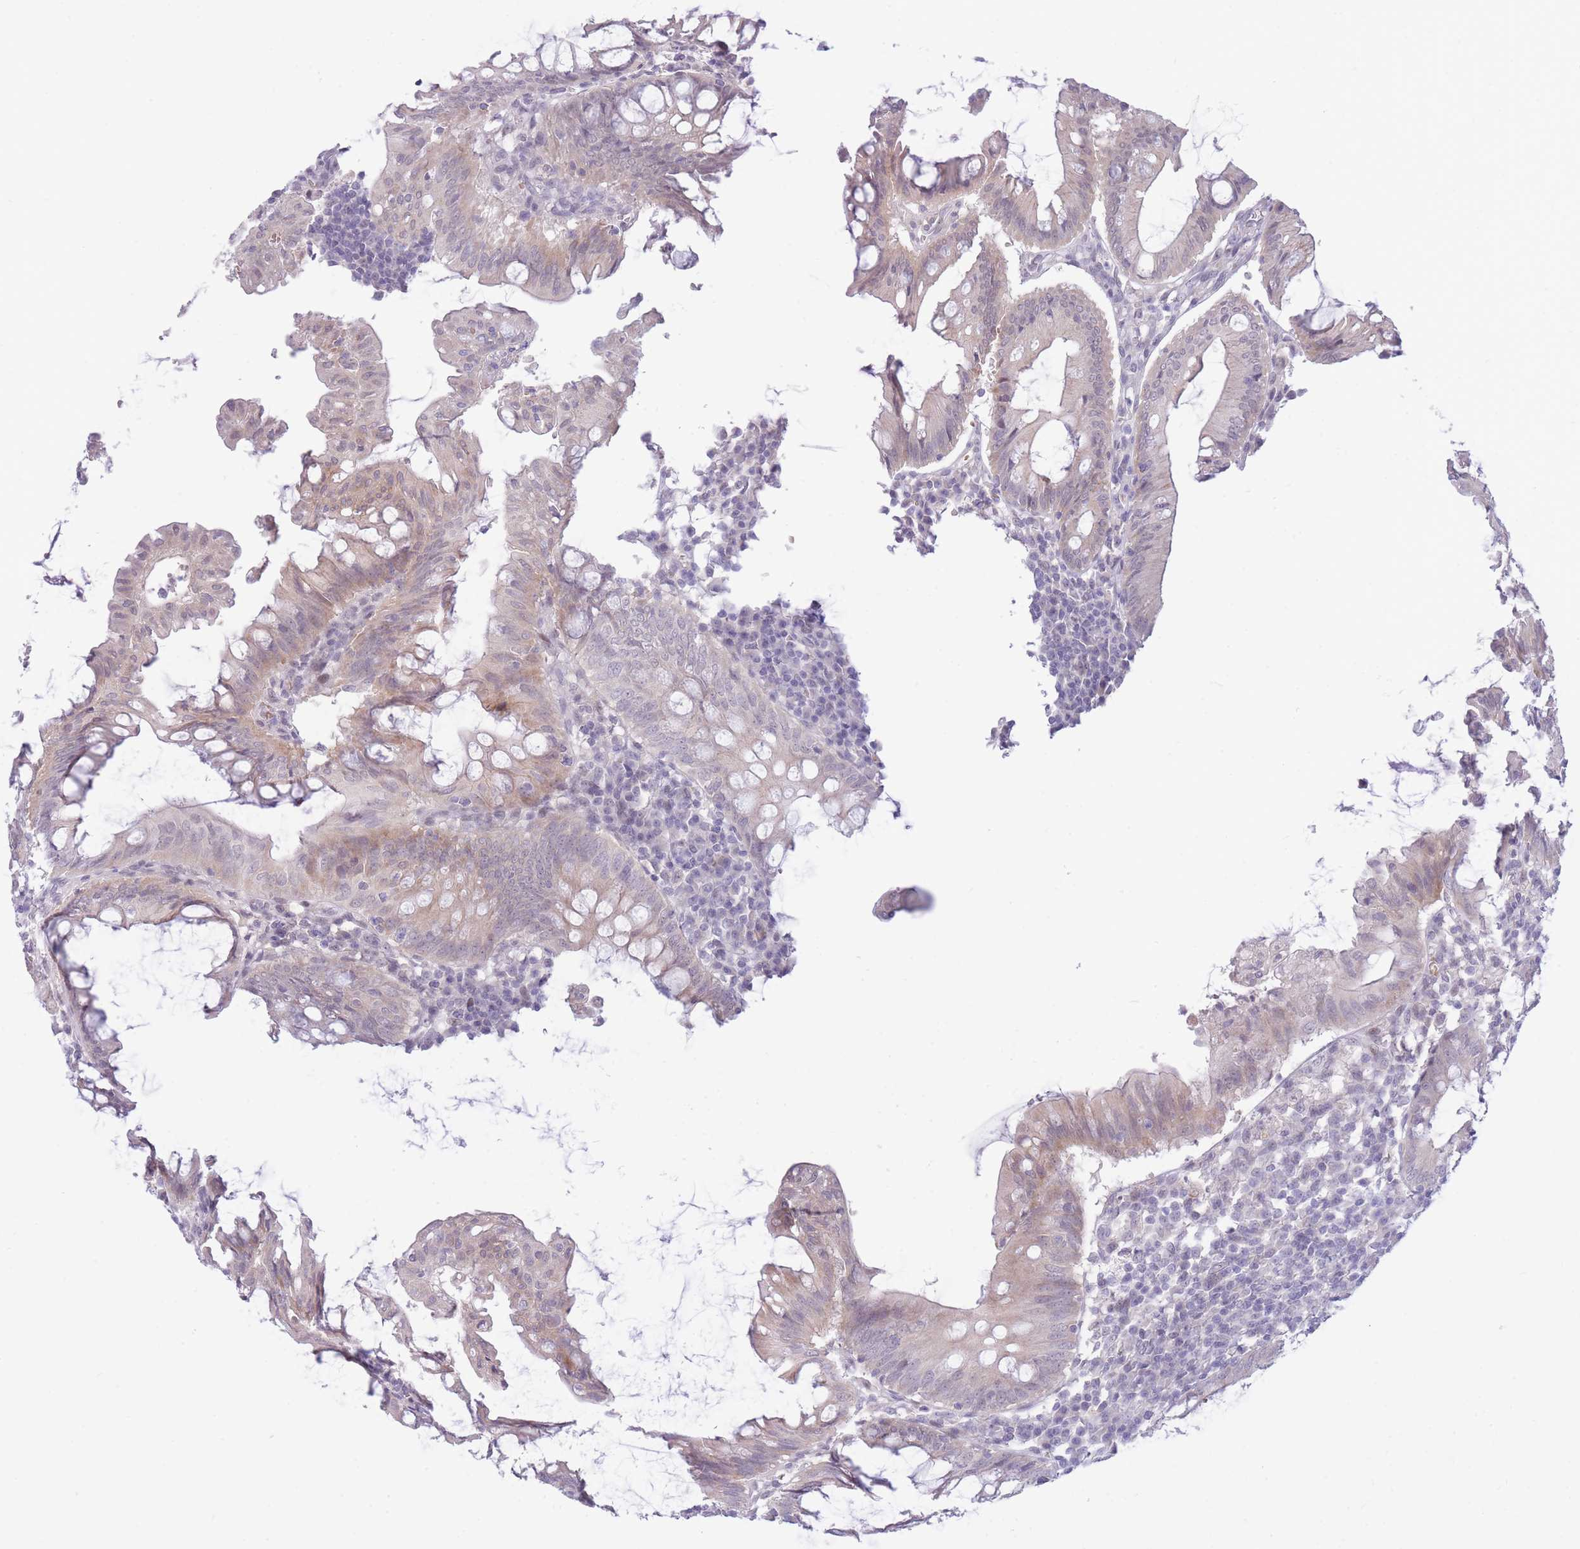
{"staining": {"intensity": "weak", "quantity": "<25%", "location": "cytoplasmic/membranous"}, "tissue": "appendix", "cell_type": "Glandular cells", "image_type": "normal", "snomed": [{"axis": "morphology", "description": "Normal tissue, NOS"}, {"axis": "topography", "description": "Appendix"}], "caption": "Human appendix stained for a protein using immunohistochemistry (IHC) exhibits no positivity in glandular cells.", "gene": "FBXO46", "patient": {"sex": "male", "age": 83}}